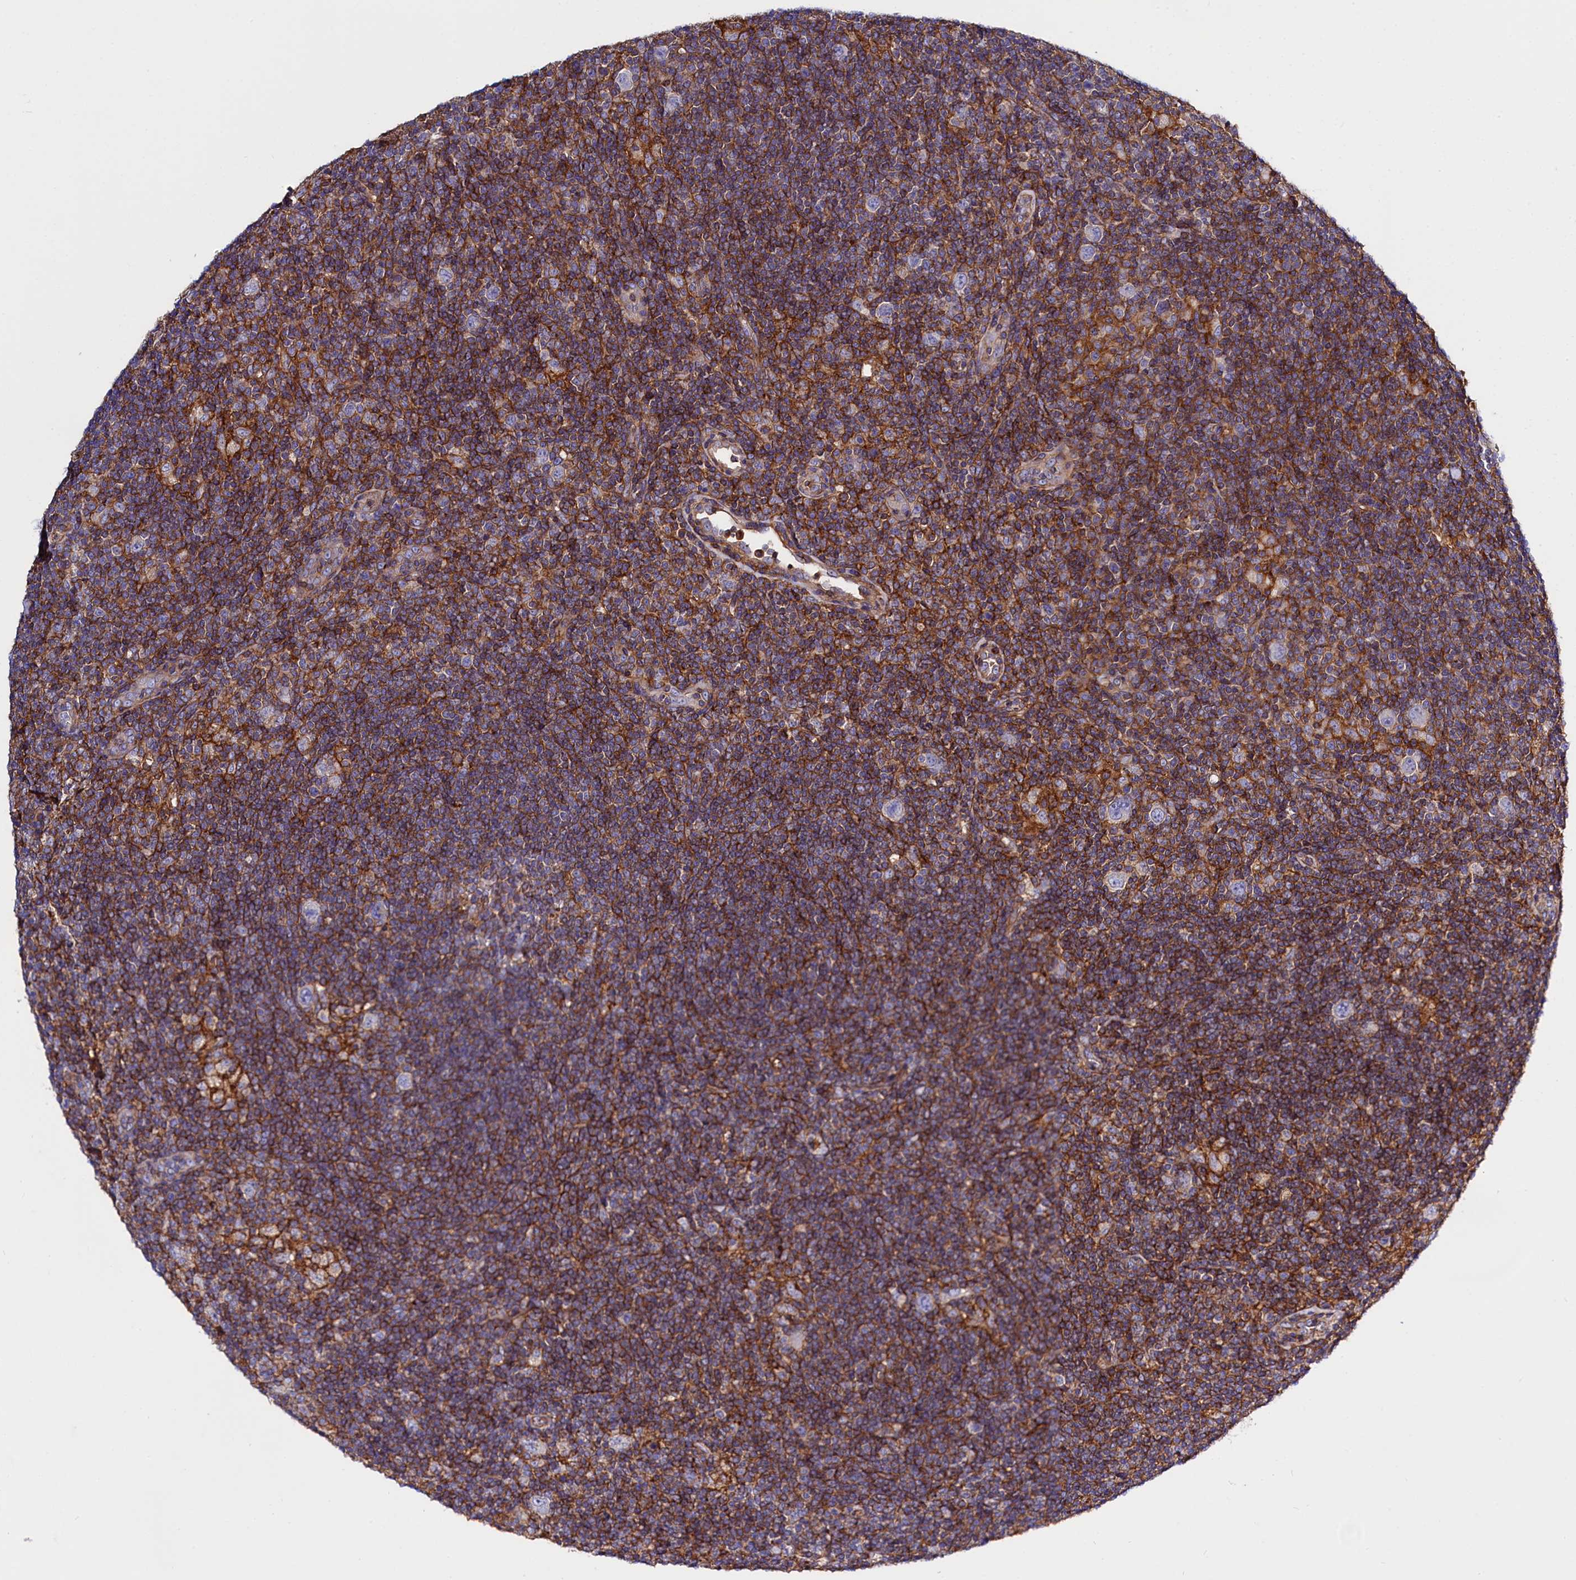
{"staining": {"intensity": "negative", "quantity": "none", "location": "none"}, "tissue": "lymphoma", "cell_type": "Tumor cells", "image_type": "cancer", "snomed": [{"axis": "morphology", "description": "Hodgkin's disease, NOS"}, {"axis": "topography", "description": "Lymph node"}], "caption": "This is a photomicrograph of immunohistochemistry staining of Hodgkin's disease, which shows no staining in tumor cells.", "gene": "ANO6", "patient": {"sex": "female", "age": 57}}